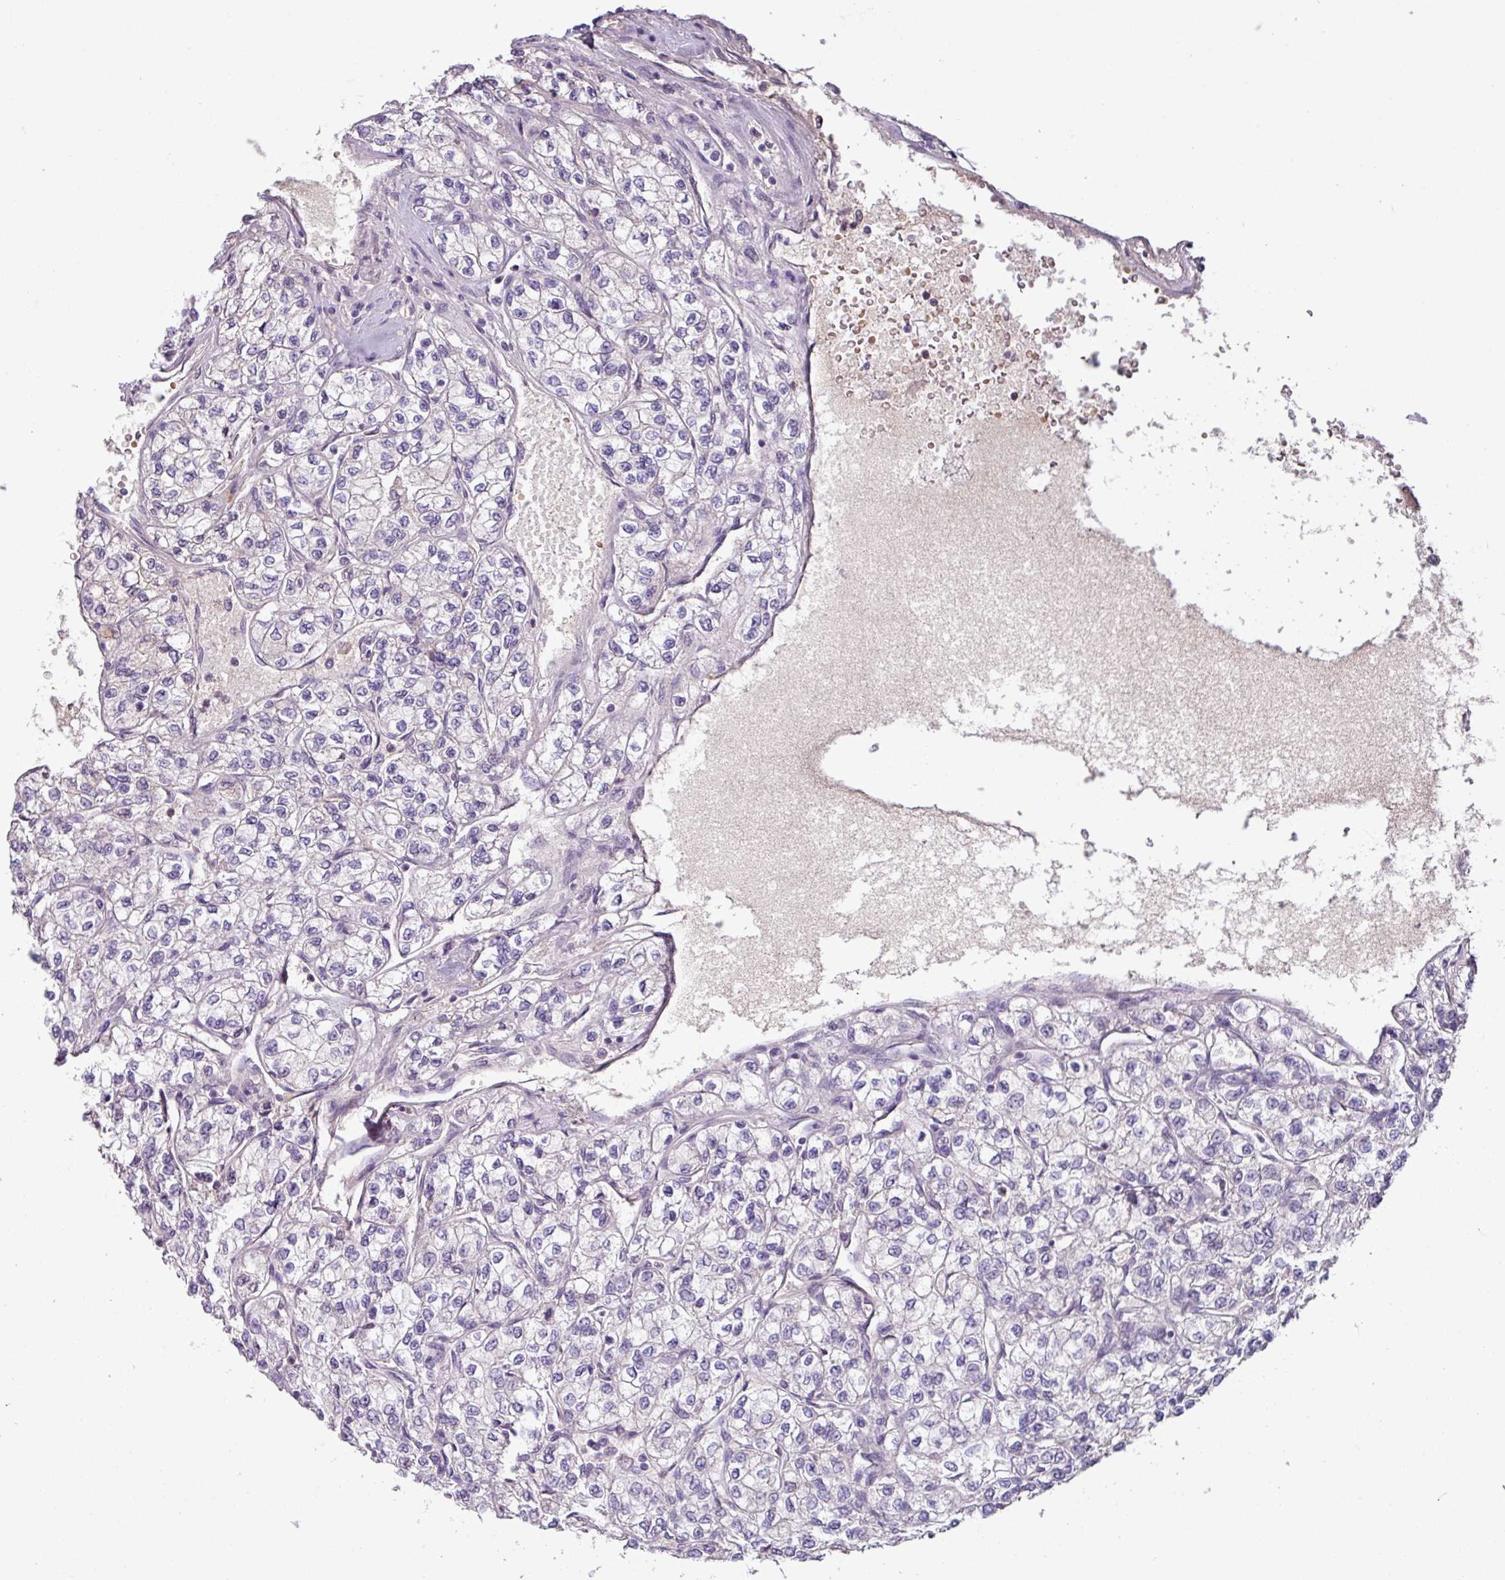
{"staining": {"intensity": "negative", "quantity": "none", "location": "none"}, "tissue": "renal cancer", "cell_type": "Tumor cells", "image_type": "cancer", "snomed": [{"axis": "morphology", "description": "Adenocarcinoma, NOS"}, {"axis": "topography", "description": "Kidney"}], "caption": "DAB (3,3'-diaminobenzidine) immunohistochemical staining of human renal adenocarcinoma shows no significant positivity in tumor cells.", "gene": "SLC5A10", "patient": {"sex": "male", "age": 80}}